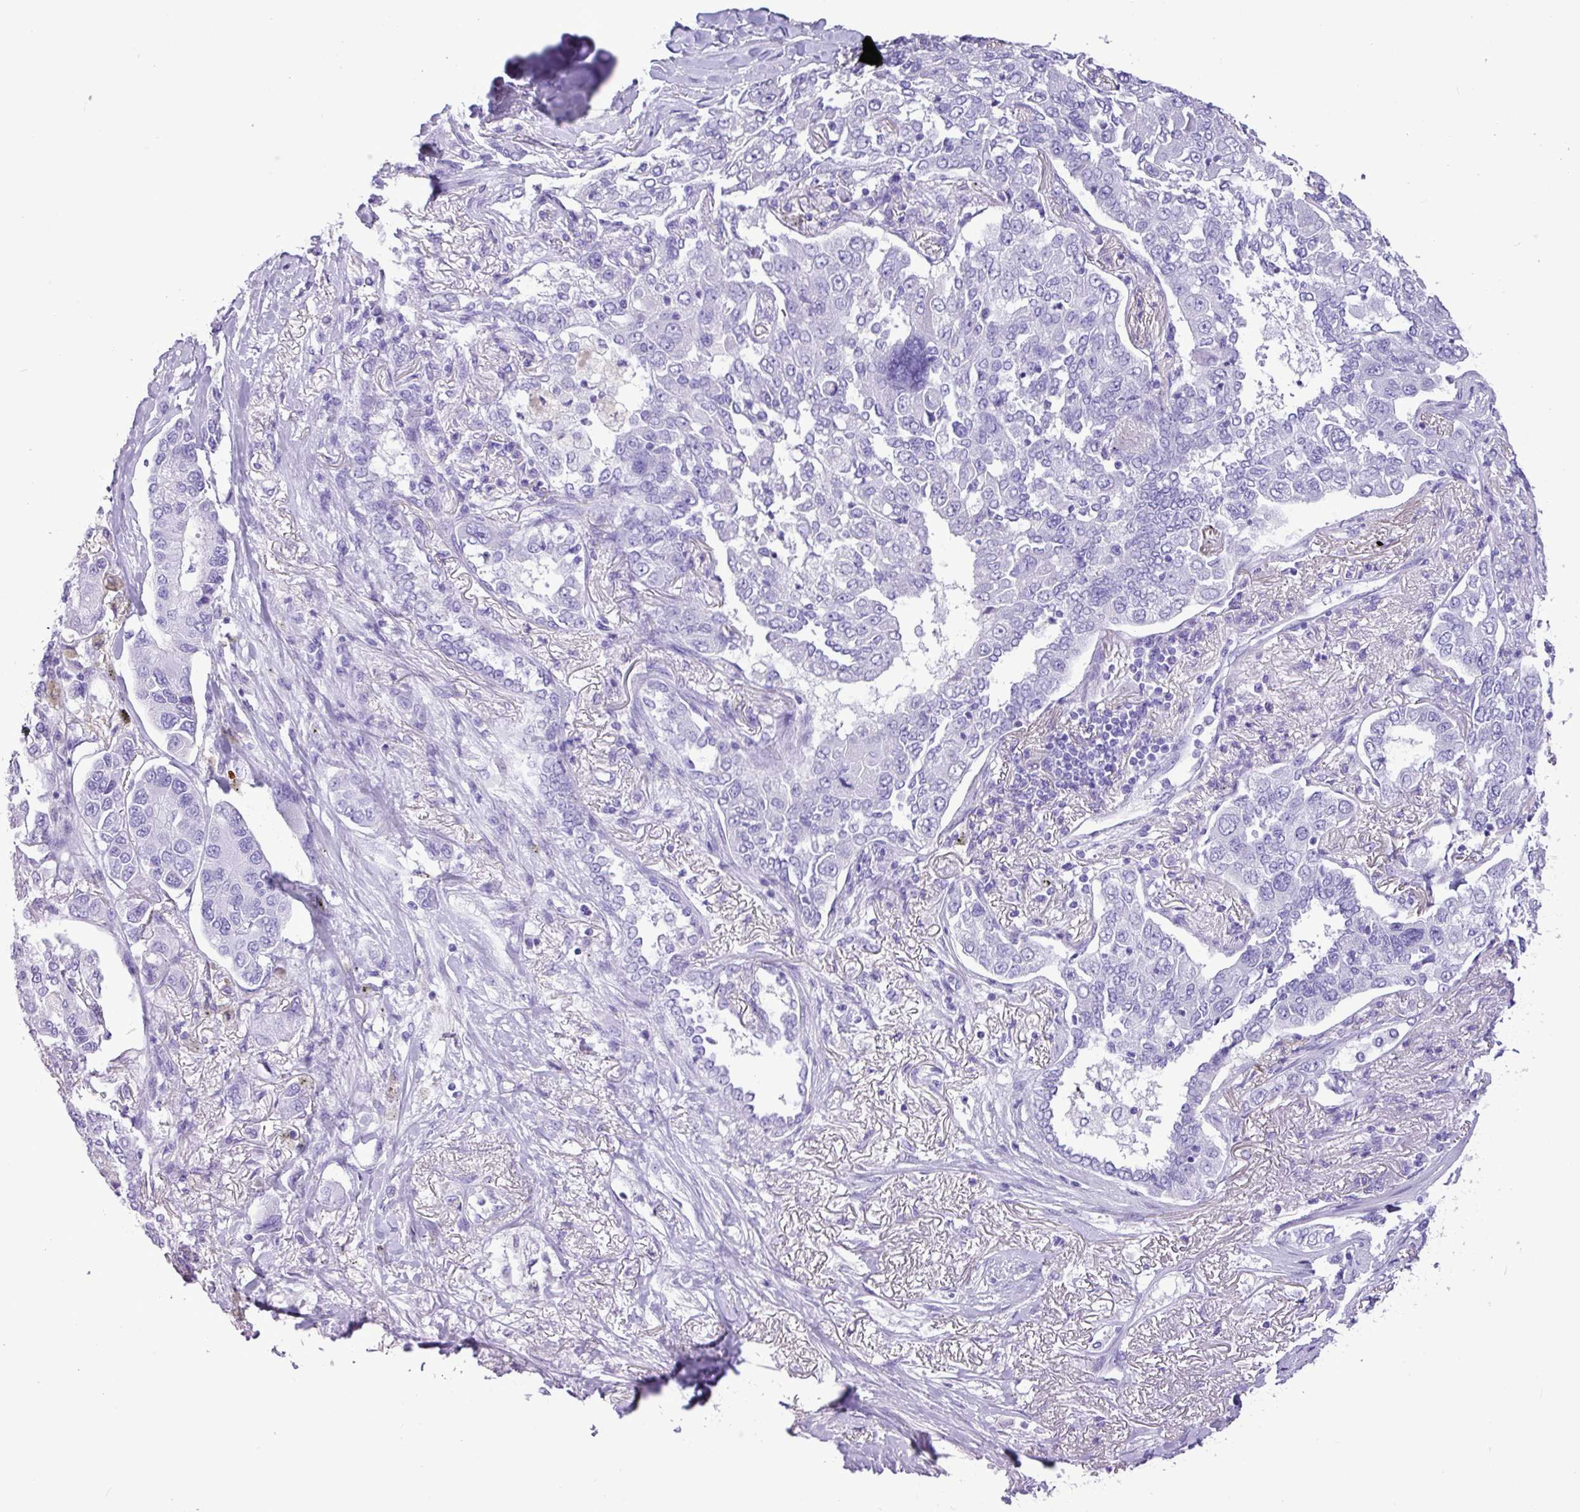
{"staining": {"intensity": "negative", "quantity": "none", "location": "none"}, "tissue": "lung cancer", "cell_type": "Tumor cells", "image_type": "cancer", "snomed": [{"axis": "morphology", "description": "Adenocarcinoma, NOS"}, {"axis": "topography", "description": "Lung"}], "caption": "This is a image of immunohistochemistry staining of lung adenocarcinoma, which shows no expression in tumor cells. (Immunohistochemistry (ihc), brightfield microscopy, high magnification).", "gene": "CKMT2", "patient": {"sex": "male", "age": 49}}